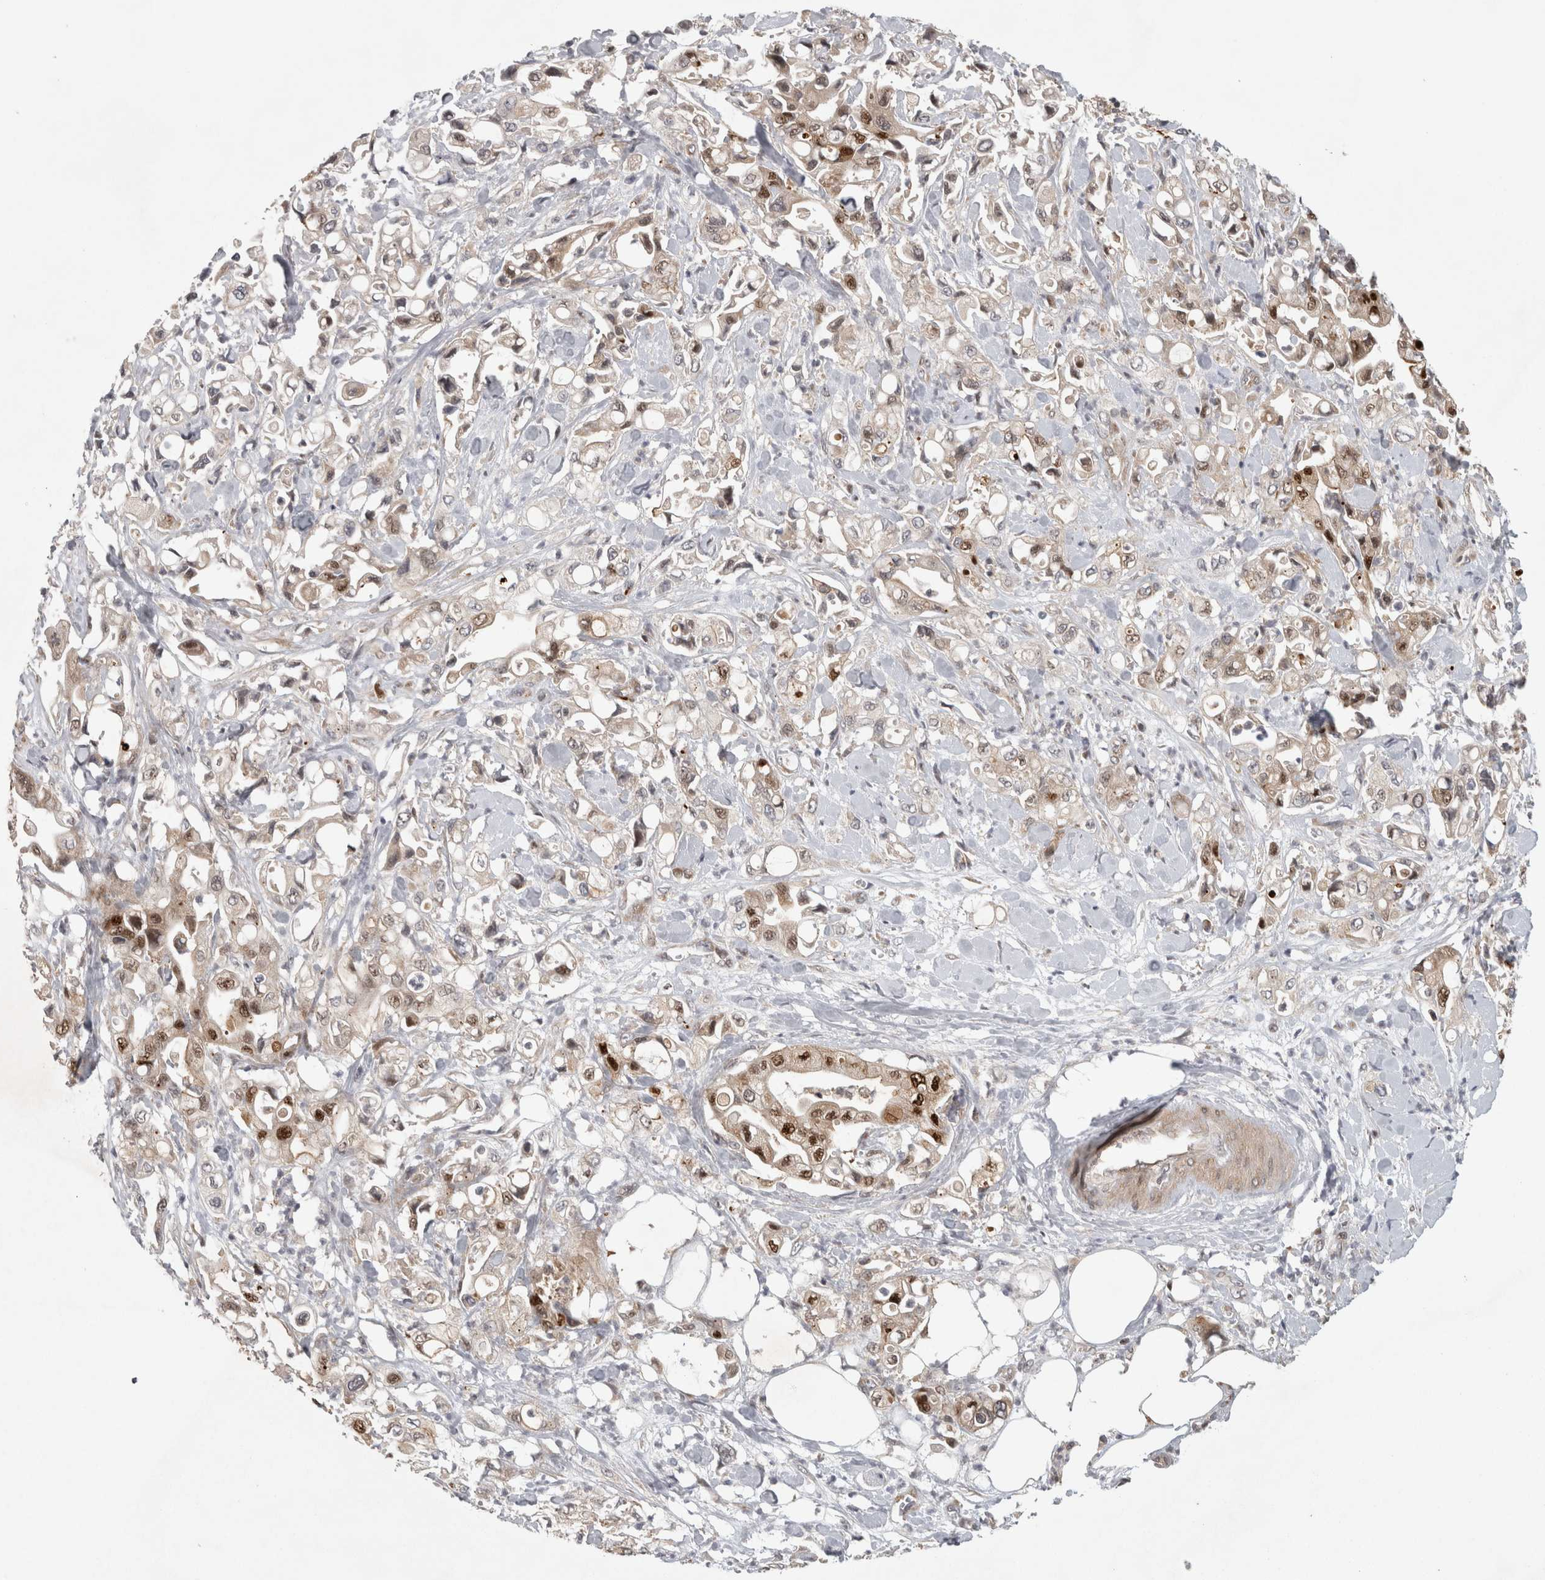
{"staining": {"intensity": "strong", "quantity": "<25%", "location": "cytoplasmic/membranous,nuclear"}, "tissue": "pancreatic cancer", "cell_type": "Tumor cells", "image_type": "cancer", "snomed": [{"axis": "morphology", "description": "Adenocarcinoma, NOS"}, {"axis": "topography", "description": "Pancreas"}], "caption": "IHC micrograph of neoplastic tissue: human adenocarcinoma (pancreatic) stained using IHC demonstrates medium levels of strong protein expression localized specifically in the cytoplasmic/membranous and nuclear of tumor cells, appearing as a cytoplasmic/membranous and nuclear brown color.", "gene": "KDM8", "patient": {"sex": "male", "age": 70}}